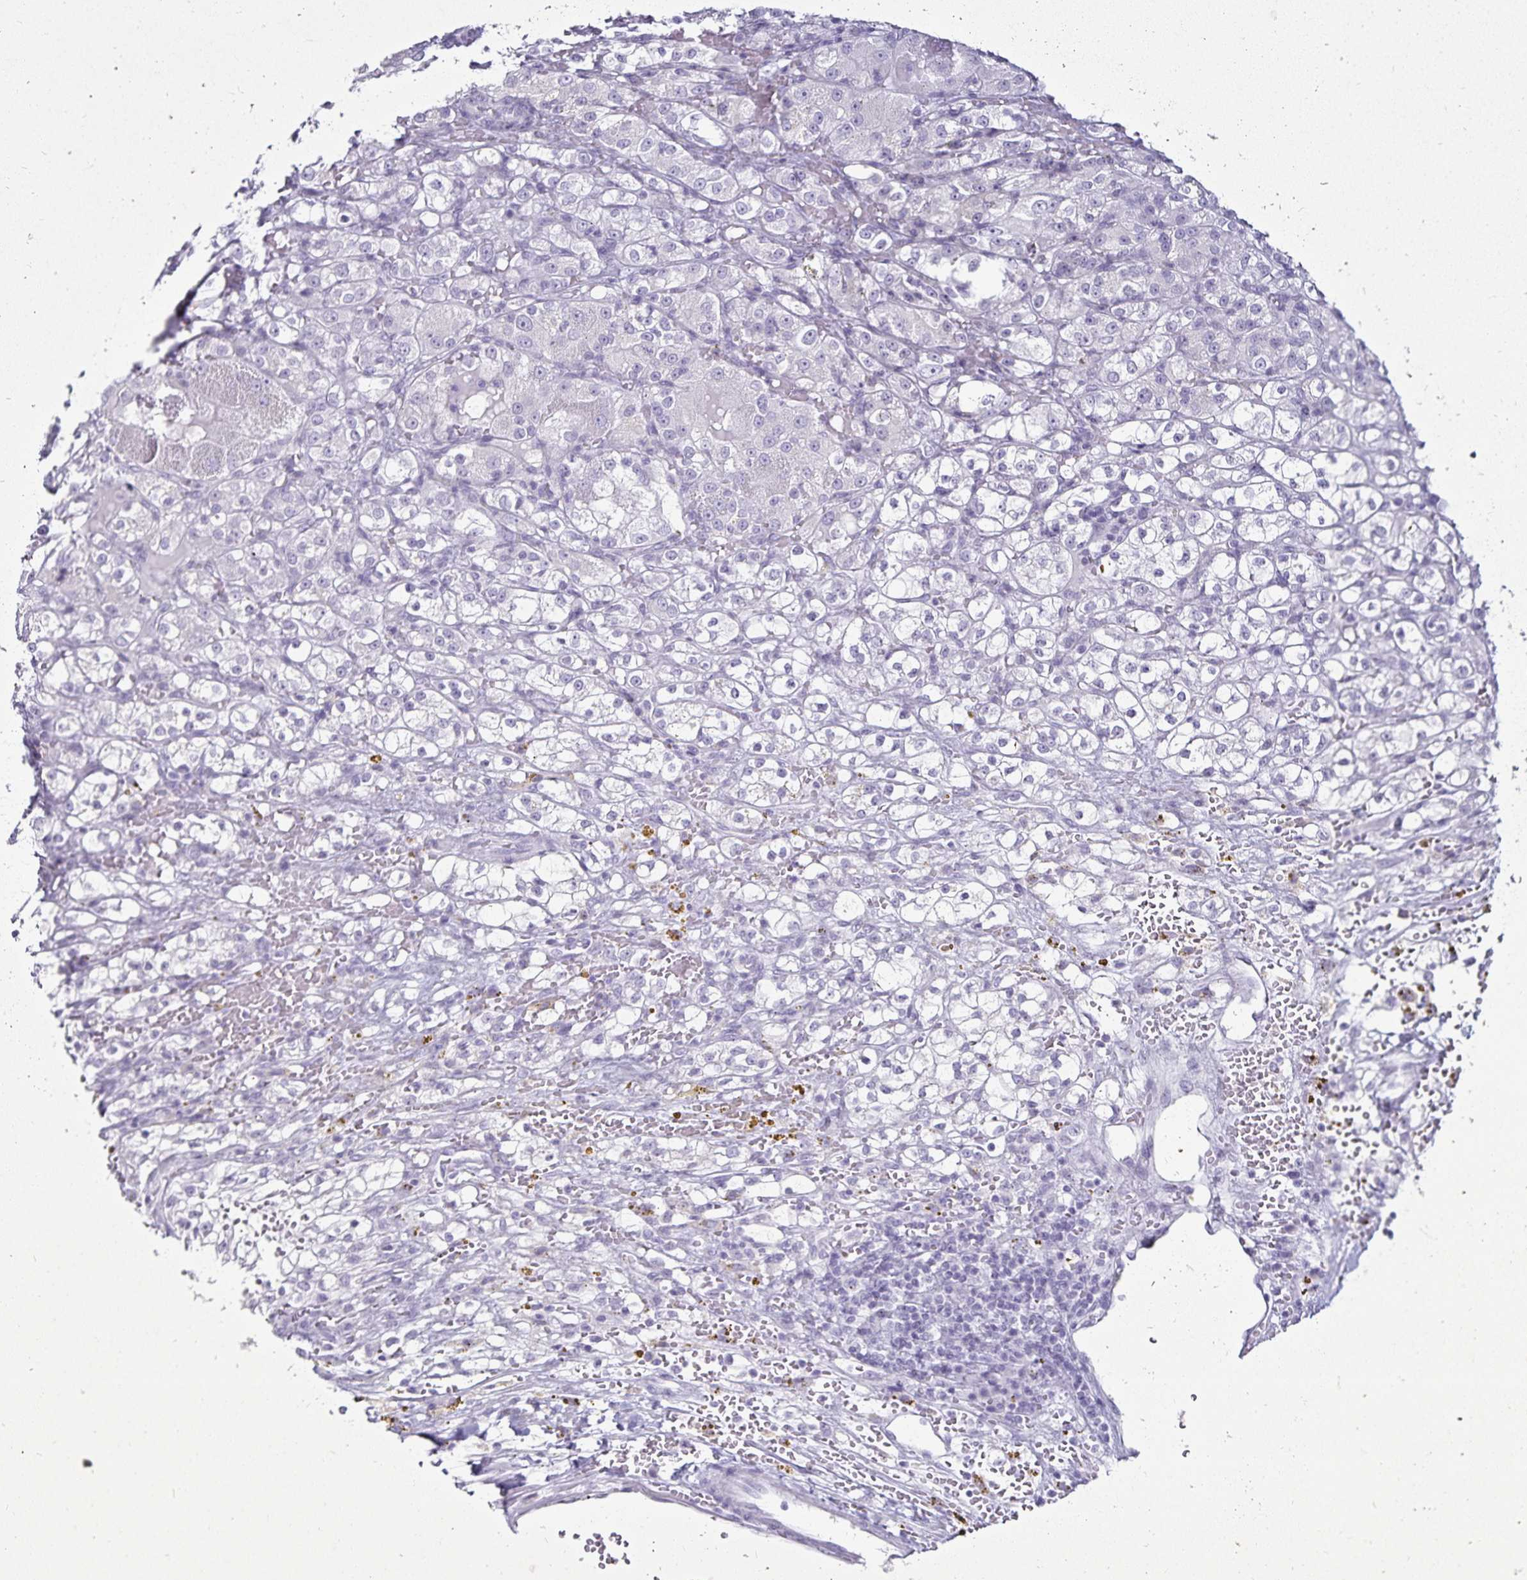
{"staining": {"intensity": "negative", "quantity": "none", "location": "none"}, "tissue": "renal cancer", "cell_type": "Tumor cells", "image_type": "cancer", "snomed": [{"axis": "morphology", "description": "Normal tissue, NOS"}, {"axis": "morphology", "description": "Adenocarcinoma, NOS"}, {"axis": "topography", "description": "Kidney"}], "caption": "This photomicrograph is of adenocarcinoma (renal) stained with IHC to label a protein in brown with the nuclei are counter-stained blue. There is no expression in tumor cells. (Stains: DAB (3,3'-diaminobenzidine) immunohistochemistry (IHC) with hematoxylin counter stain, Microscopy: brightfield microscopy at high magnification).", "gene": "DEFA6", "patient": {"sex": "male", "age": 61}}